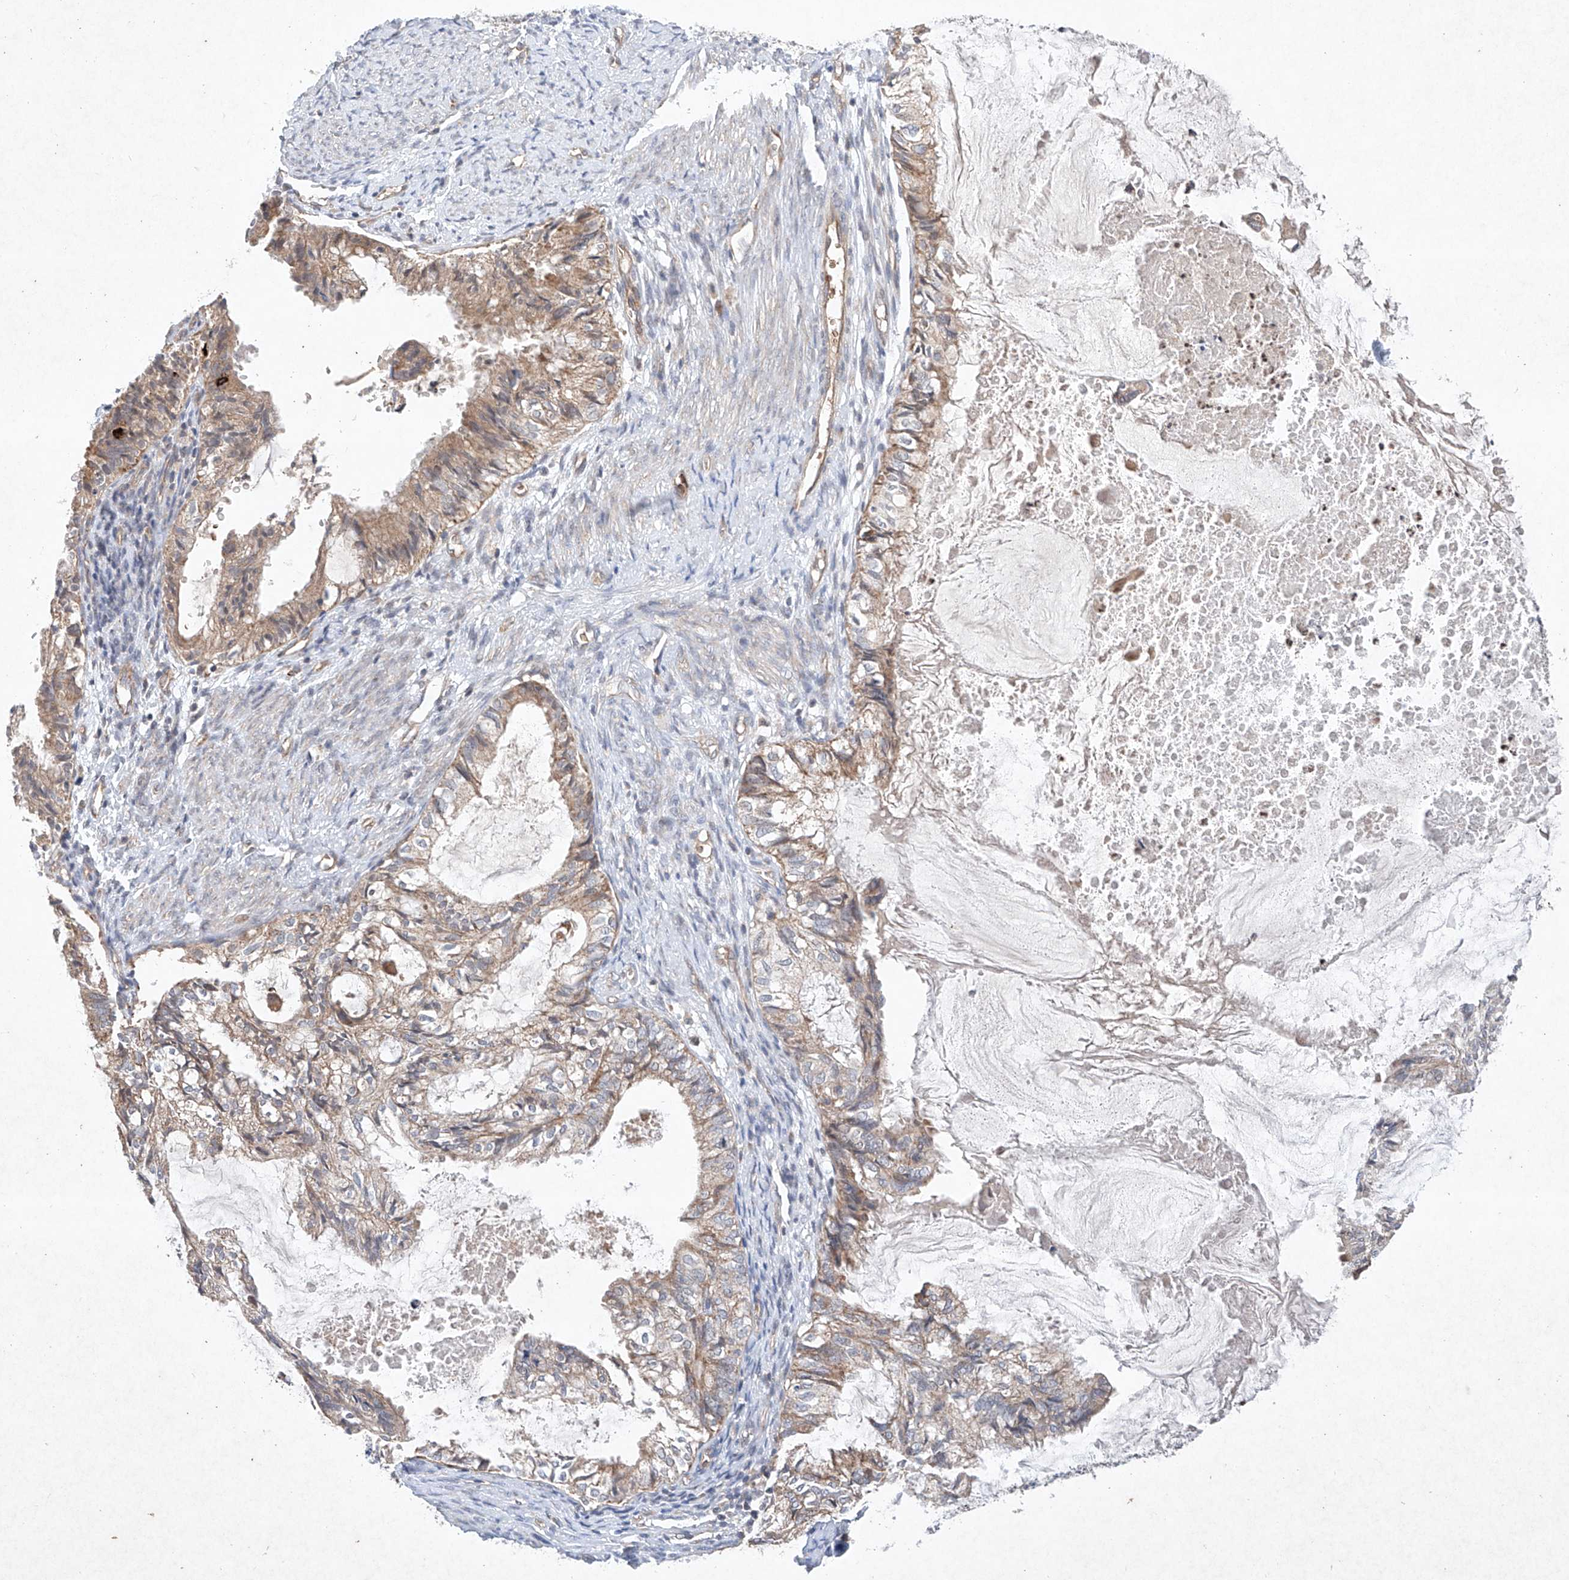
{"staining": {"intensity": "weak", "quantity": ">75%", "location": "cytoplasmic/membranous"}, "tissue": "cervical cancer", "cell_type": "Tumor cells", "image_type": "cancer", "snomed": [{"axis": "morphology", "description": "Normal tissue, NOS"}, {"axis": "morphology", "description": "Adenocarcinoma, NOS"}, {"axis": "topography", "description": "Cervix"}, {"axis": "topography", "description": "Endometrium"}], "caption": "Adenocarcinoma (cervical) was stained to show a protein in brown. There is low levels of weak cytoplasmic/membranous staining in approximately >75% of tumor cells.", "gene": "FASTK", "patient": {"sex": "female", "age": 86}}